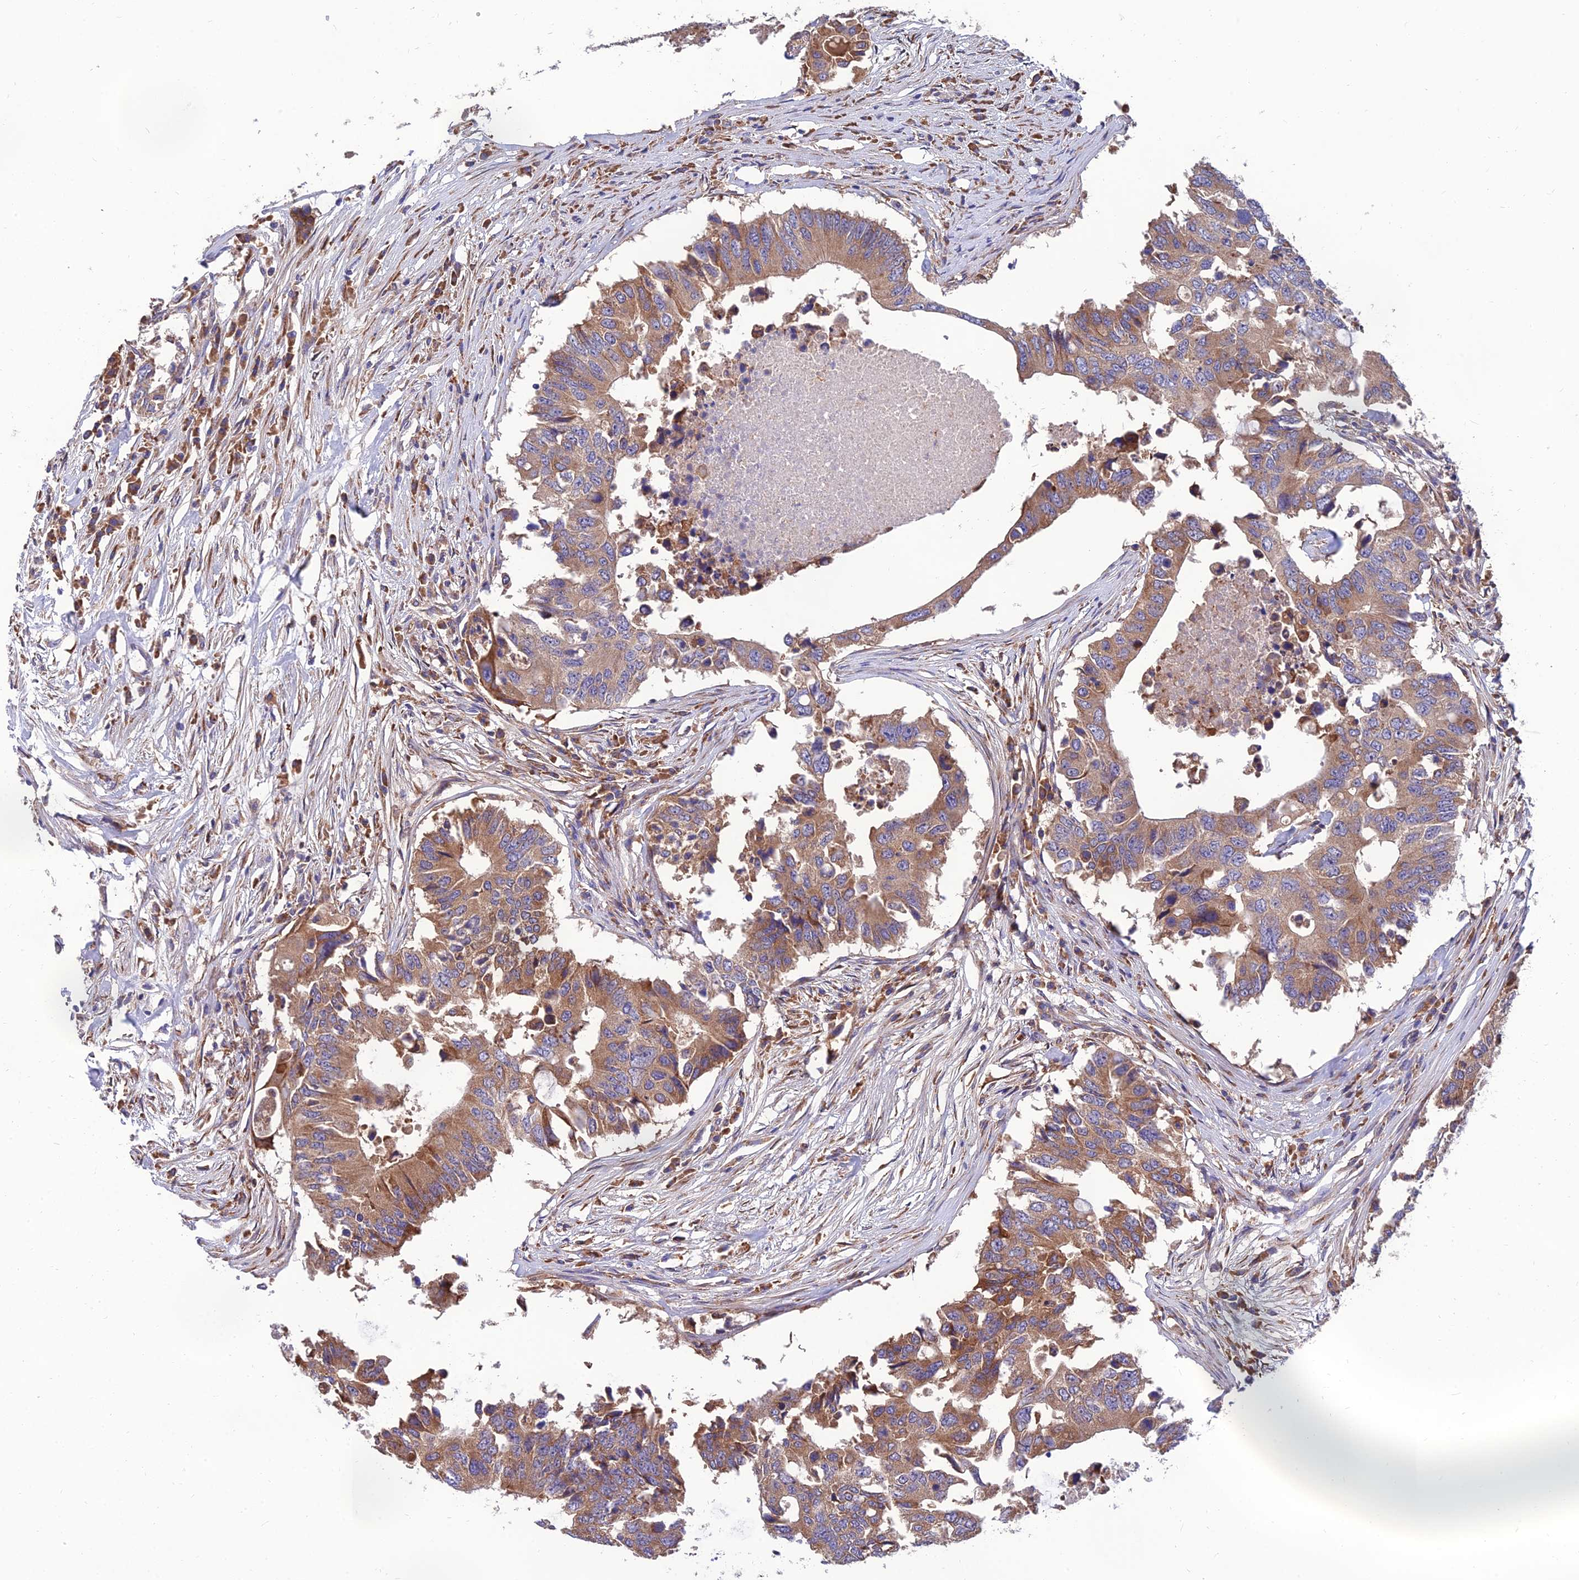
{"staining": {"intensity": "moderate", "quantity": ">75%", "location": "cytoplasmic/membranous"}, "tissue": "colorectal cancer", "cell_type": "Tumor cells", "image_type": "cancer", "snomed": [{"axis": "morphology", "description": "Adenocarcinoma, NOS"}, {"axis": "topography", "description": "Colon"}], "caption": "This micrograph demonstrates immunohistochemistry staining of colorectal adenocarcinoma, with medium moderate cytoplasmic/membranous expression in approximately >75% of tumor cells.", "gene": "UMAD1", "patient": {"sex": "male", "age": 71}}